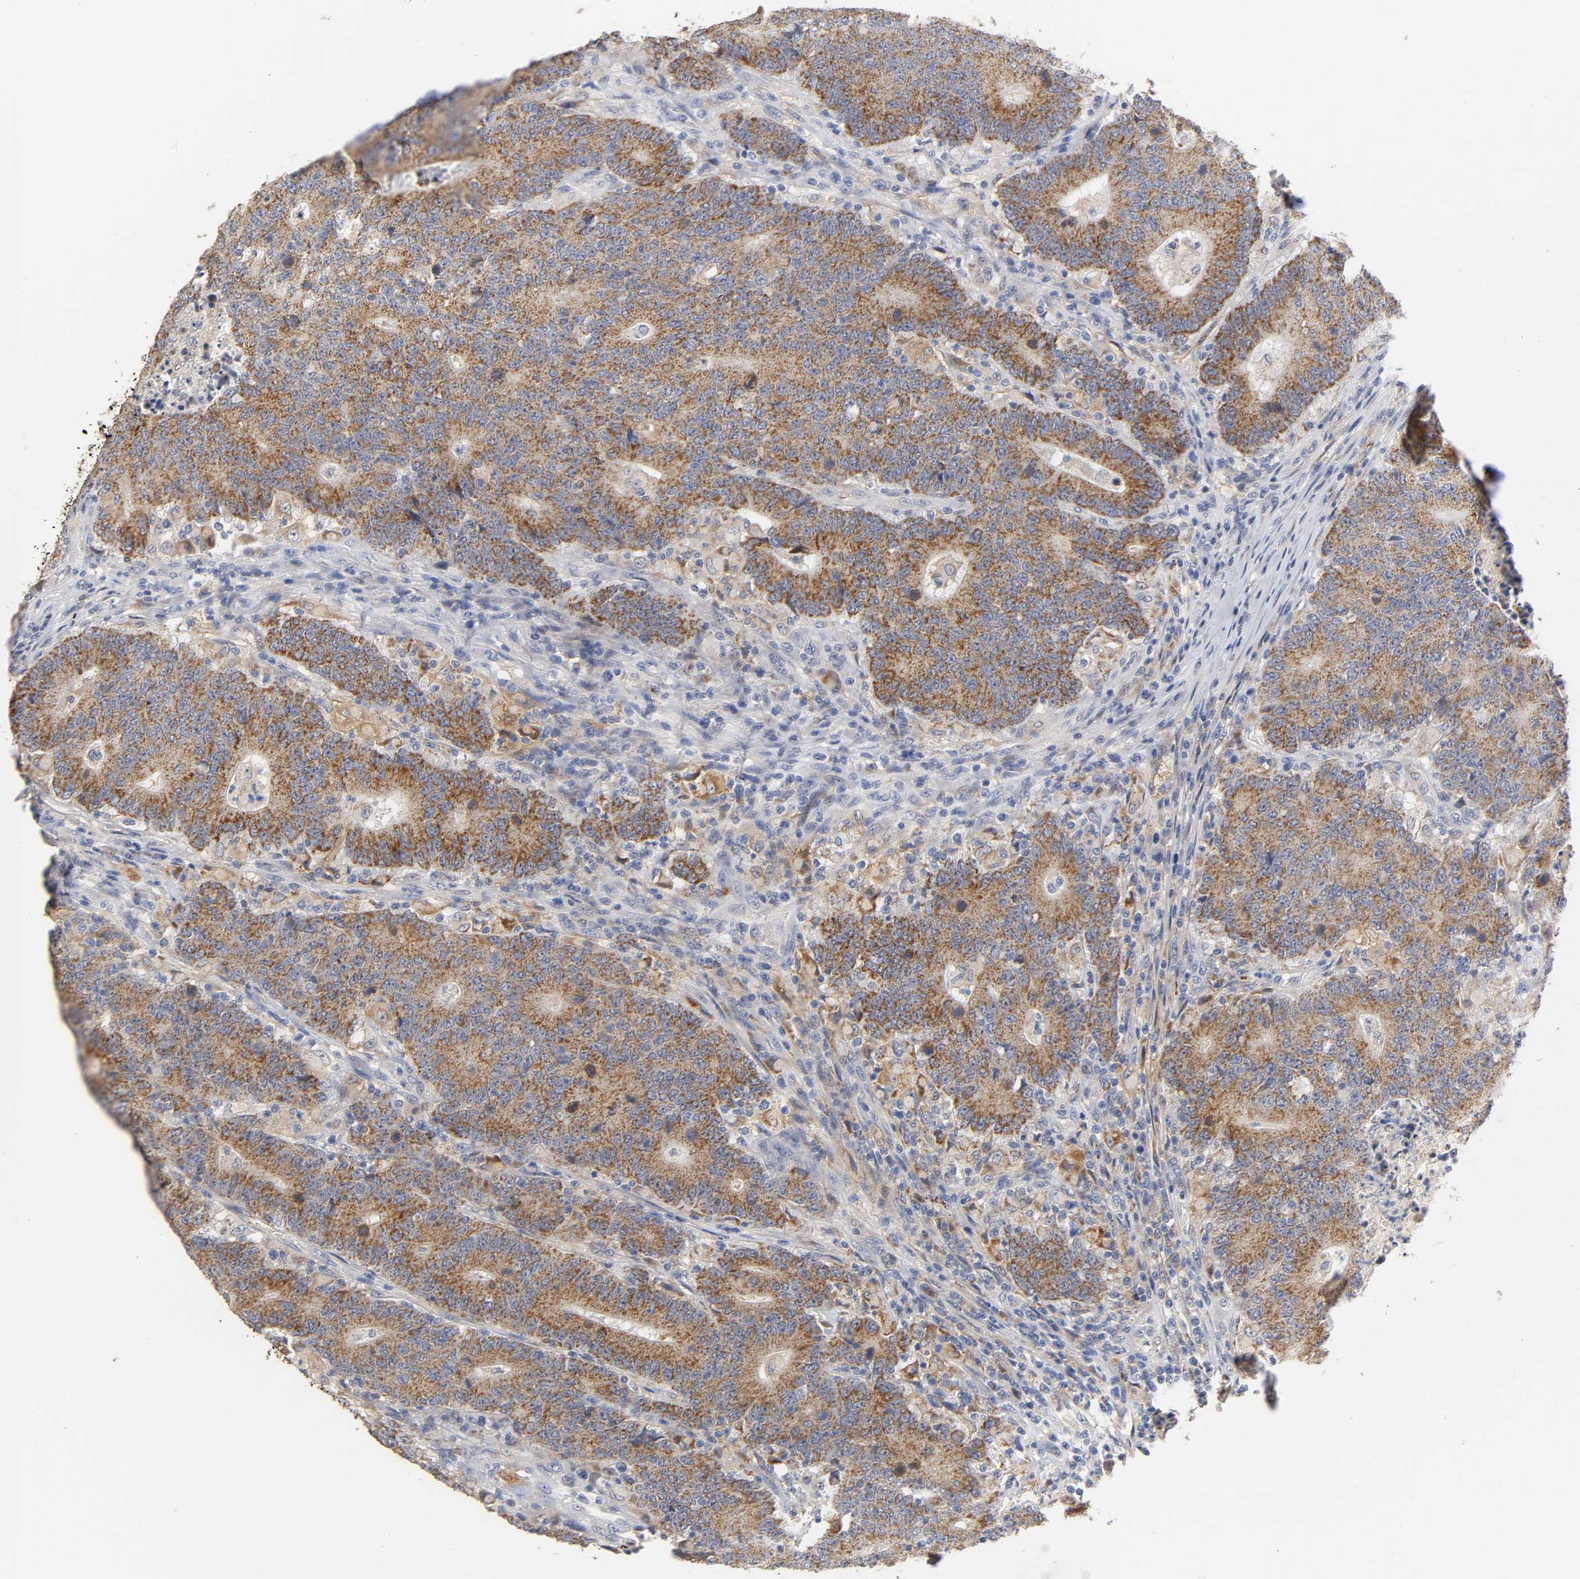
{"staining": {"intensity": "moderate", "quantity": ">75%", "location": "cytoplasmic/membranous"}, "tissue": "colorectal cancer", "cell_type": "Tumor cells", "image_type": "cancer", "snomed": [{"axis": "morphology", "description": "Normal tissue, NOS"}, {"axis": "morphology", "description": "Adenocarcinoma, NOS"}, {"axis": "topography", "description": "Colon"}], "caption": "Immunohistochemistry (IHC) histopathology image of colorectal cancer (adenocarcinoma) stained for a protein (brown), which exhibits medium levels of moderate cytoplasmic/membranous staining in about >75% of tumor cells.", "gene": "ISG15", "patient": {"sex": "female", "age": 75}}